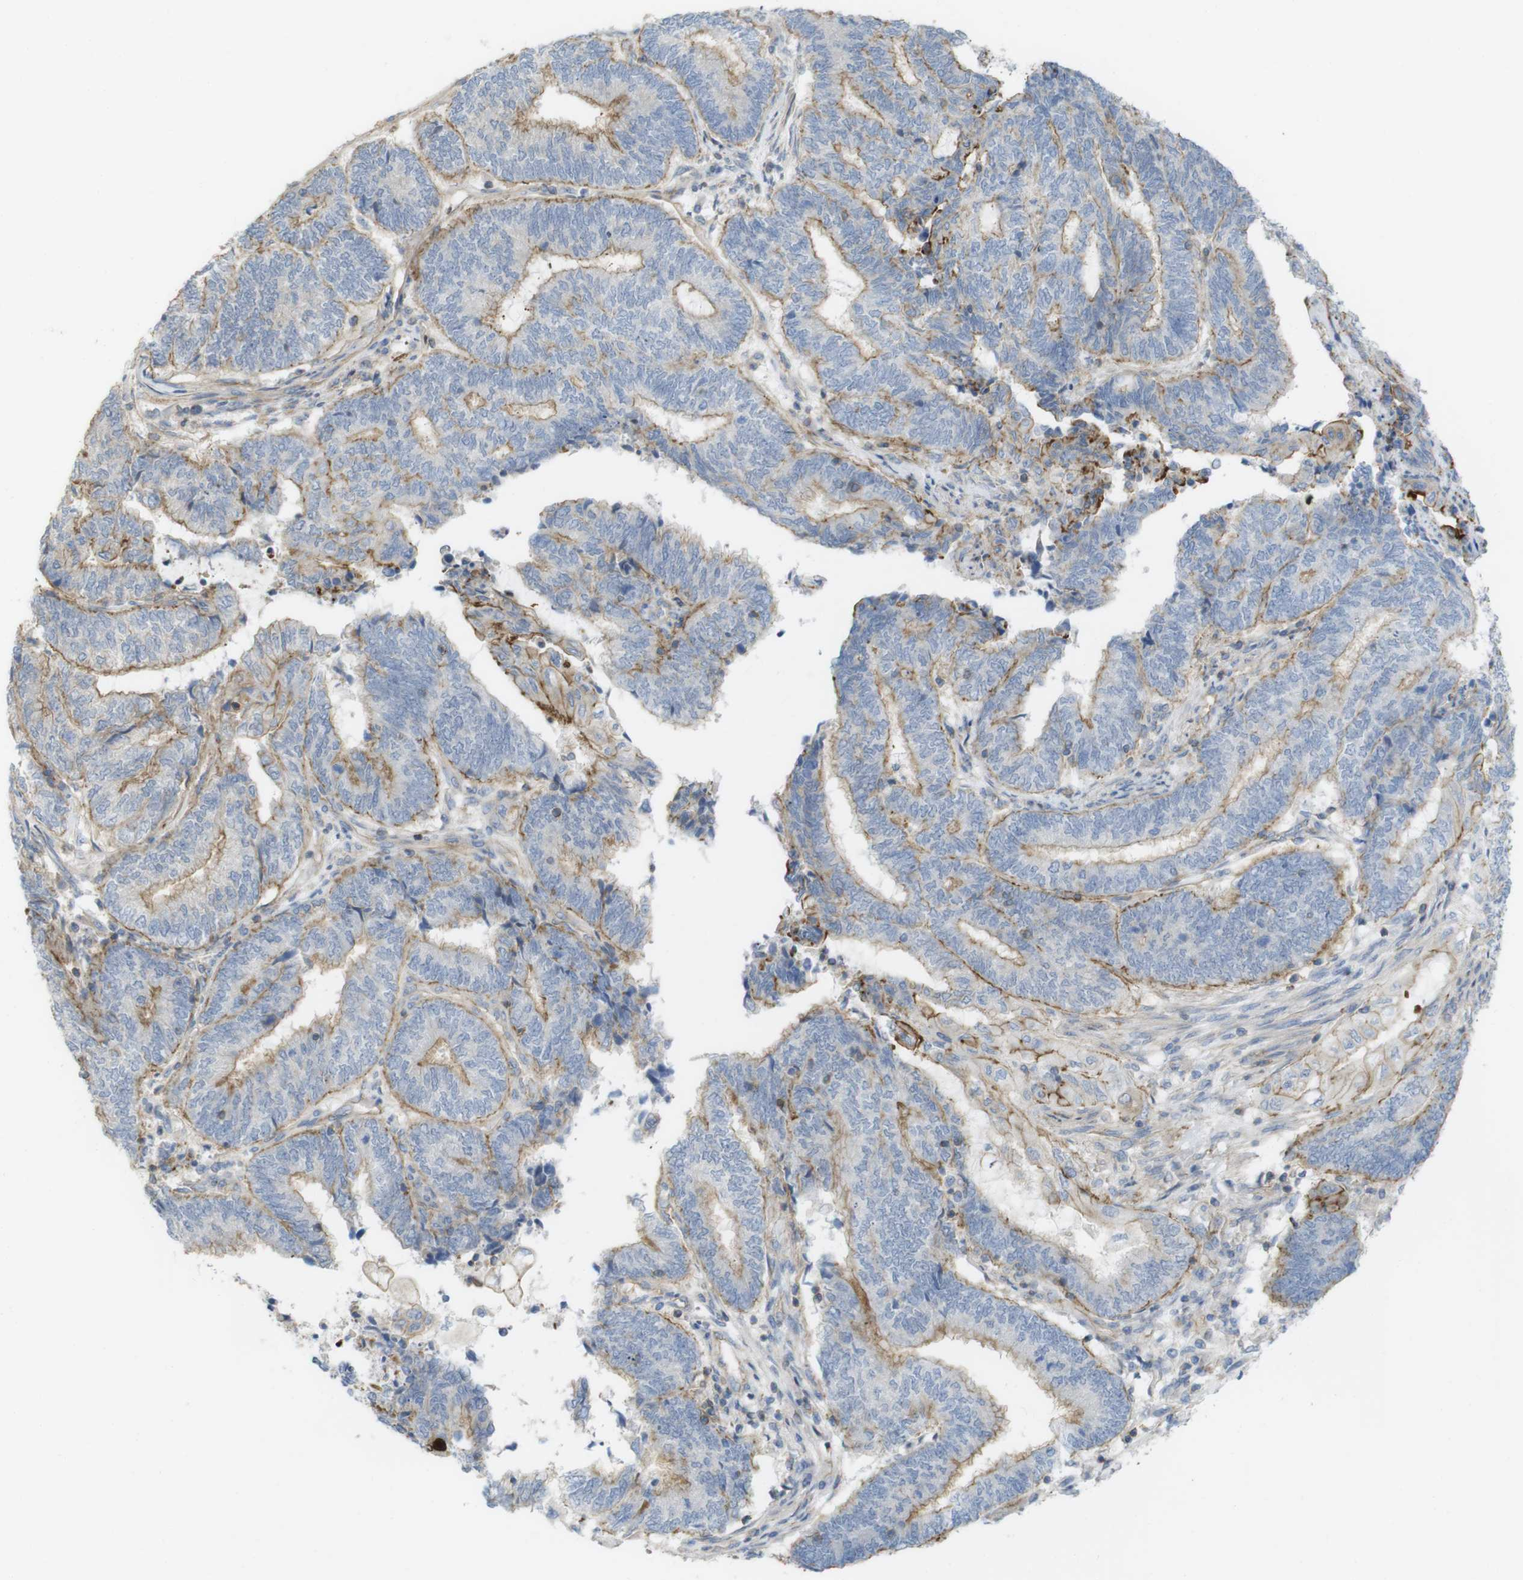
{"staining": {"intensity": "moderate", "quantity": "25%-75%", "location": "cytoplasmic/membranous"}, "tissue": "endometrial cancer", "cell_type": "Tumor cells", "image_type": "cancer", "snomed": [{"axis": "morphology", "description": "Adenocarcinoma, NOS"}, {"axis": "topography", "description": "Uterus"}, {"axis": "topography", "description": "Endometrium"}], "caption": "A brown stain labels moderate cytoplasmic/membranous staining of a protein in human adenocarcinoma (endometrial) tumor cells.", "gene": "PREX2", "patient": {"sex": "female", "age": 70}}